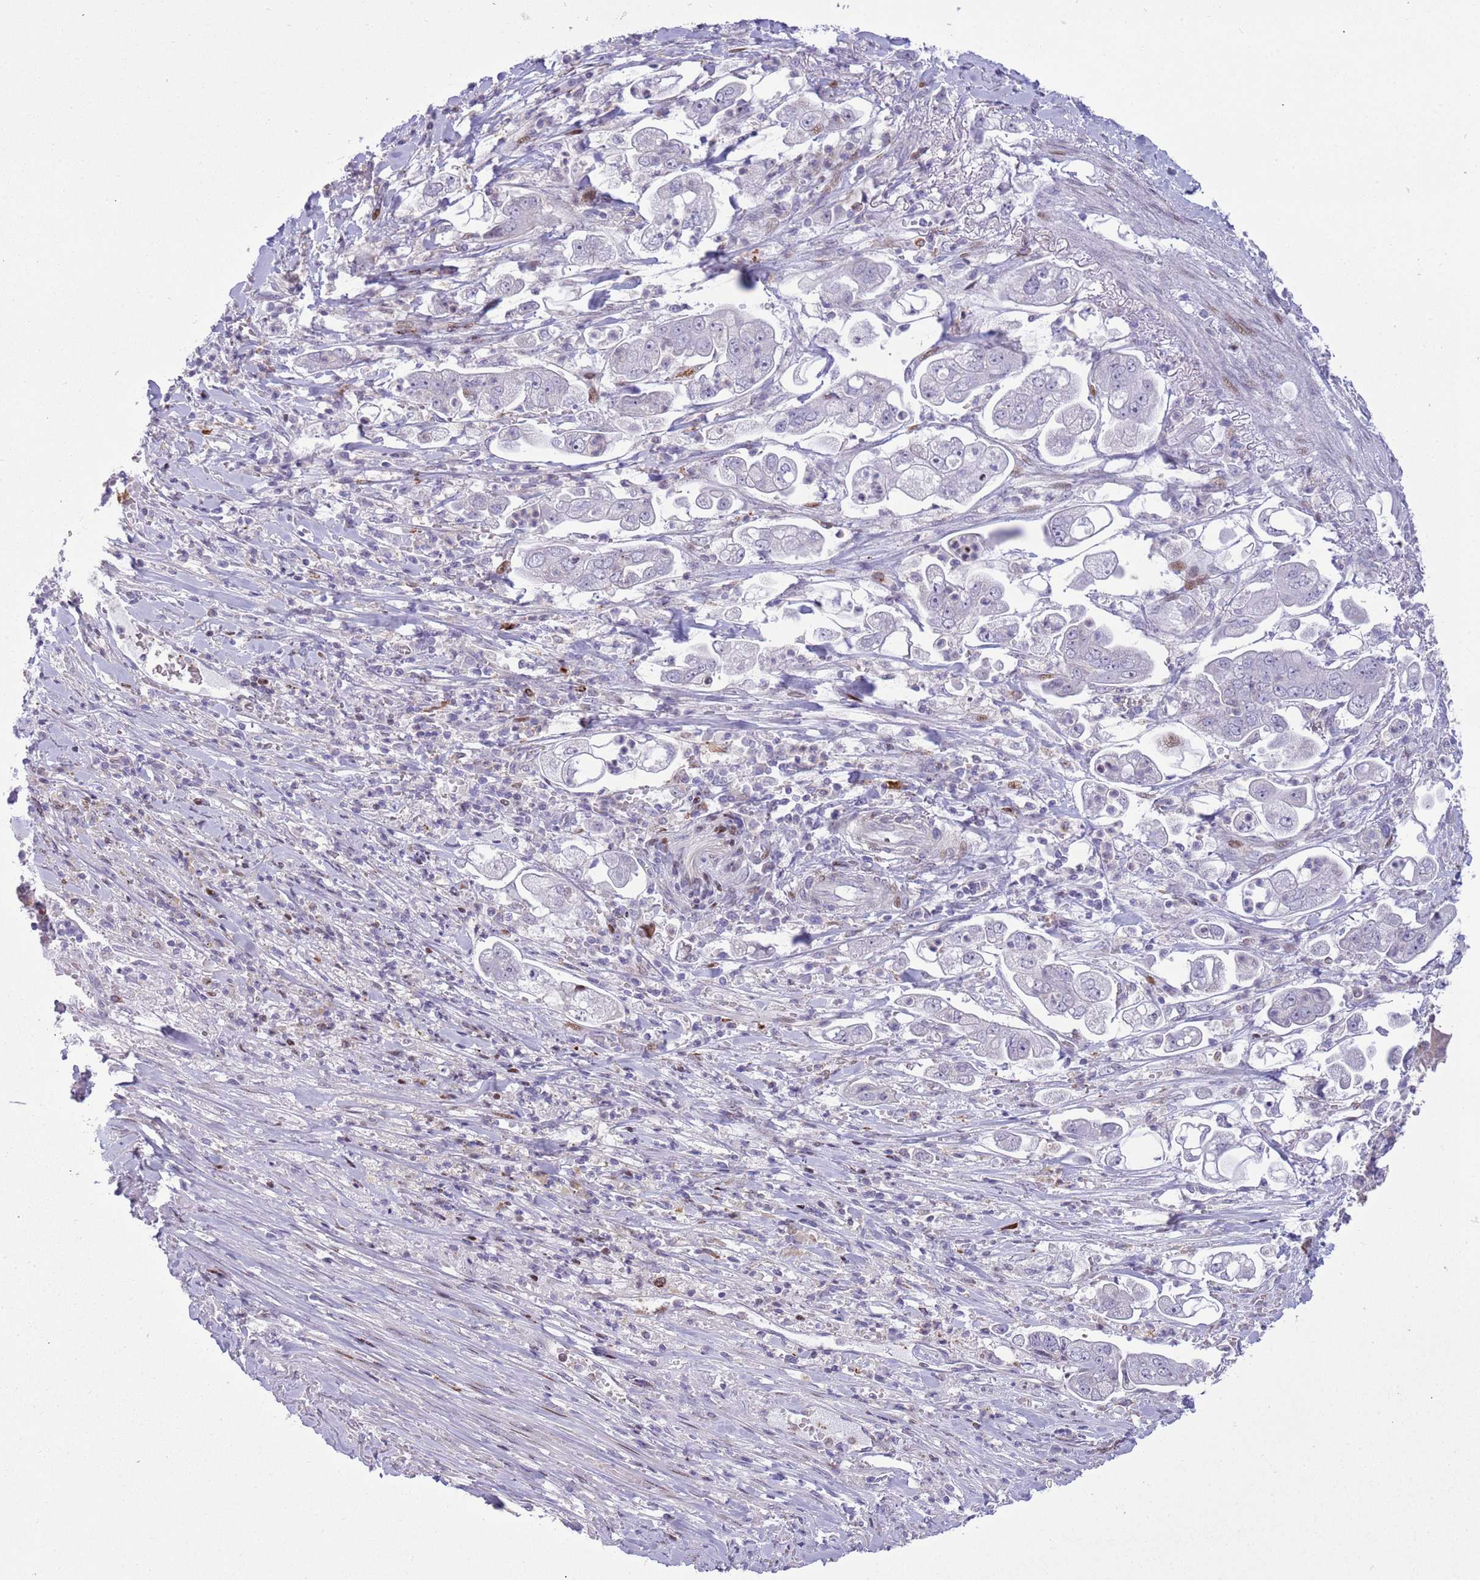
{"staining": {"intensity": "negative", "quantity": "none", "location": "none"}, "tissue": "stomach cancer", "cell_type": "Tumor cells", "image_type": "cancer", "snomed": [{"axis": "morphology", "description": "Adenocarcinoma, NOS"}, {"axis": "topography", "description": "Stomach"}], "caption": "Image shows no protein expression in tumor cells of stomach cancer tissue.", "gene": "ANO8", "patient": {"sex": "male", "age": 62}}